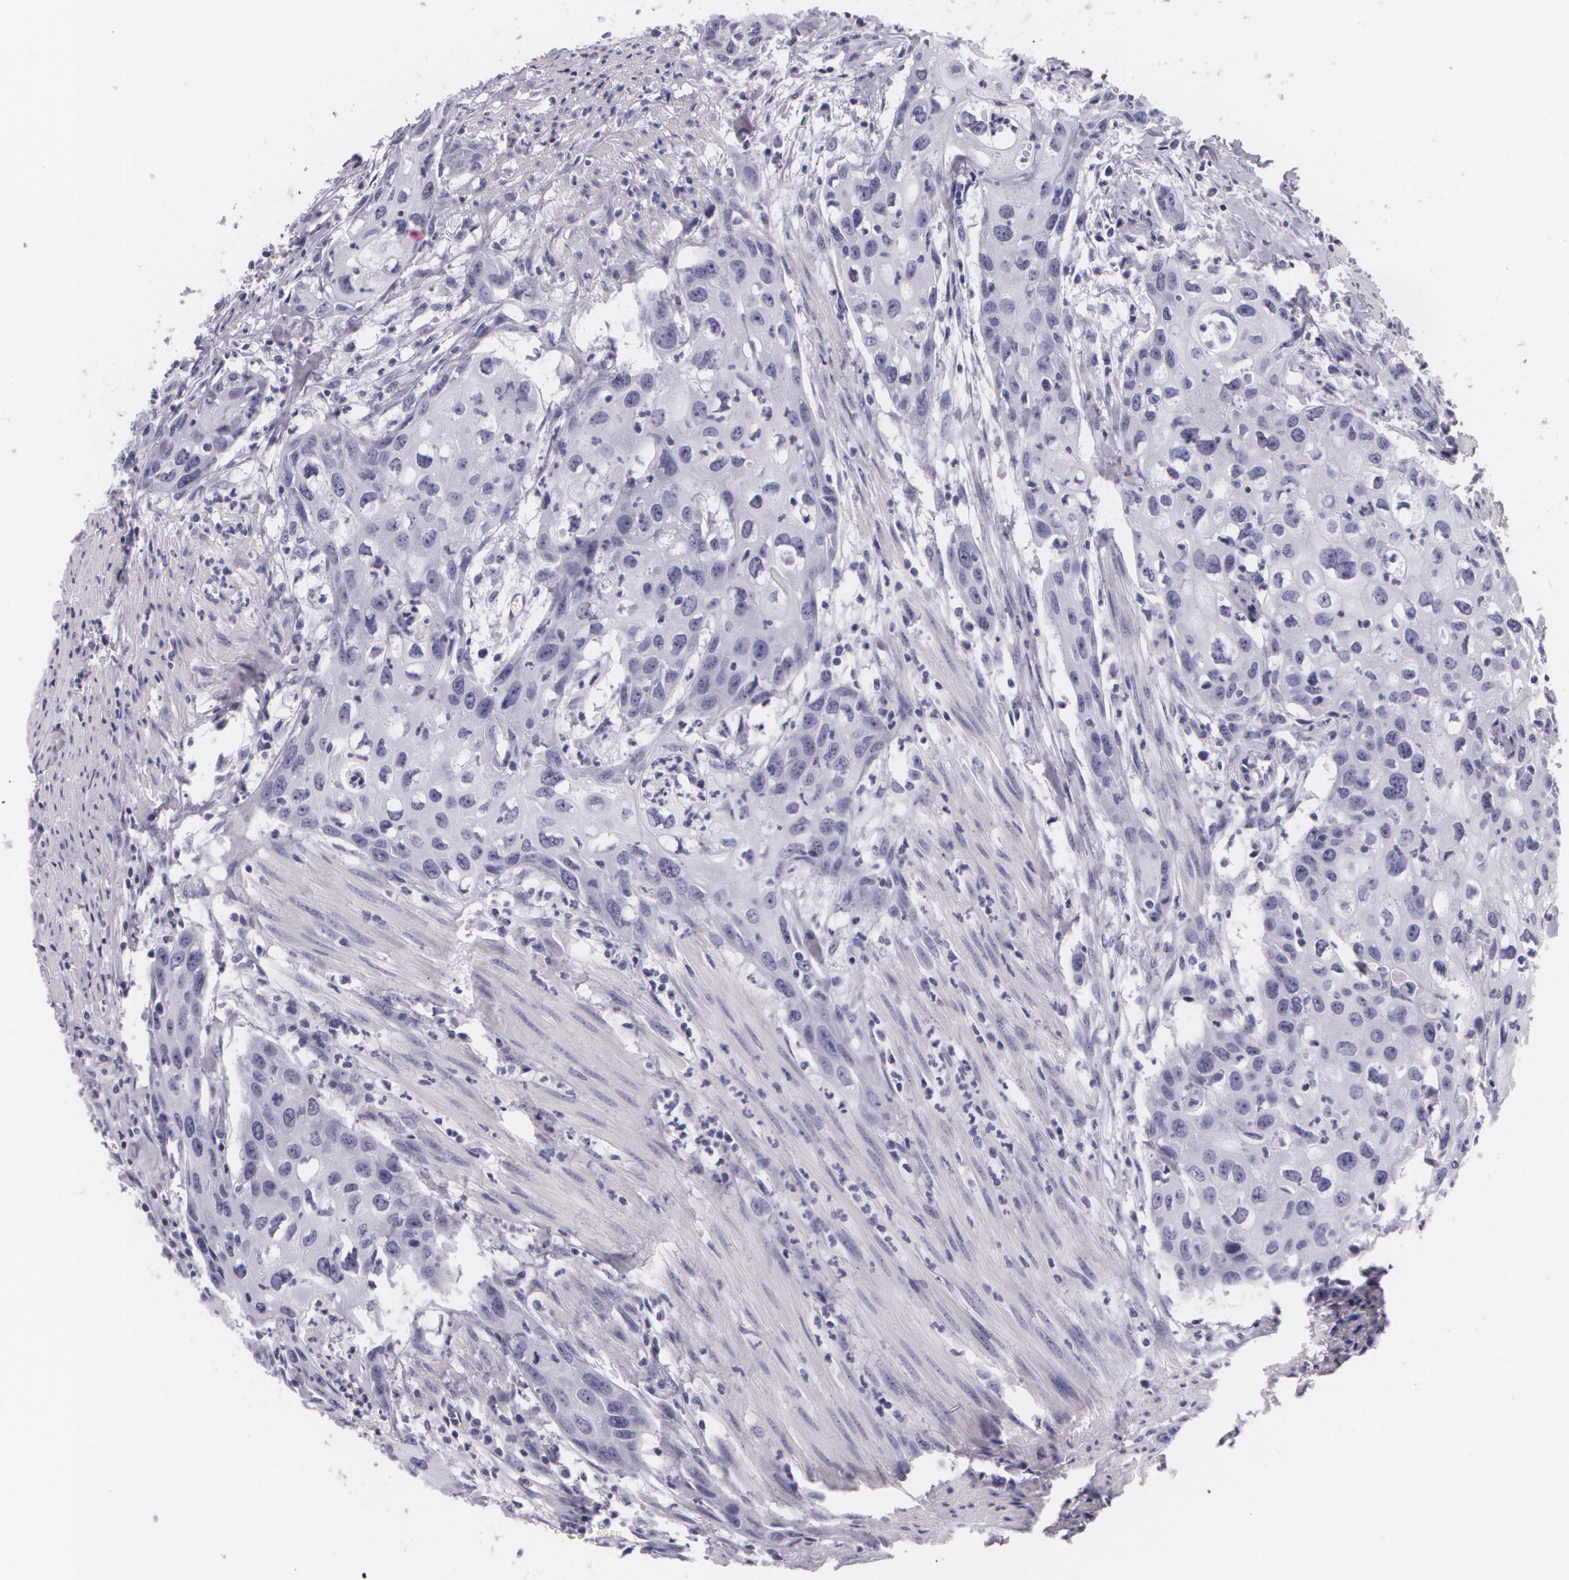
{"staining": {"intensity": "negative", "quantity": "none", "location": "none"}, "tissue": "urothelial cancer", "cell_type": "Tumor cells", "image_type": "cancer", "snomed": [{"axis": "morphology", "description": "Urothelial carcinoma, High grade"}, {"axis": "topography", "description": "Urinary bladder"}], "caption": "DAB immunohistochemical staining of human urothelial cancer exhibits no significant staining in tumor cells.", "gene": "DLG4", "patient": {"sex": "male", "age": 54}}